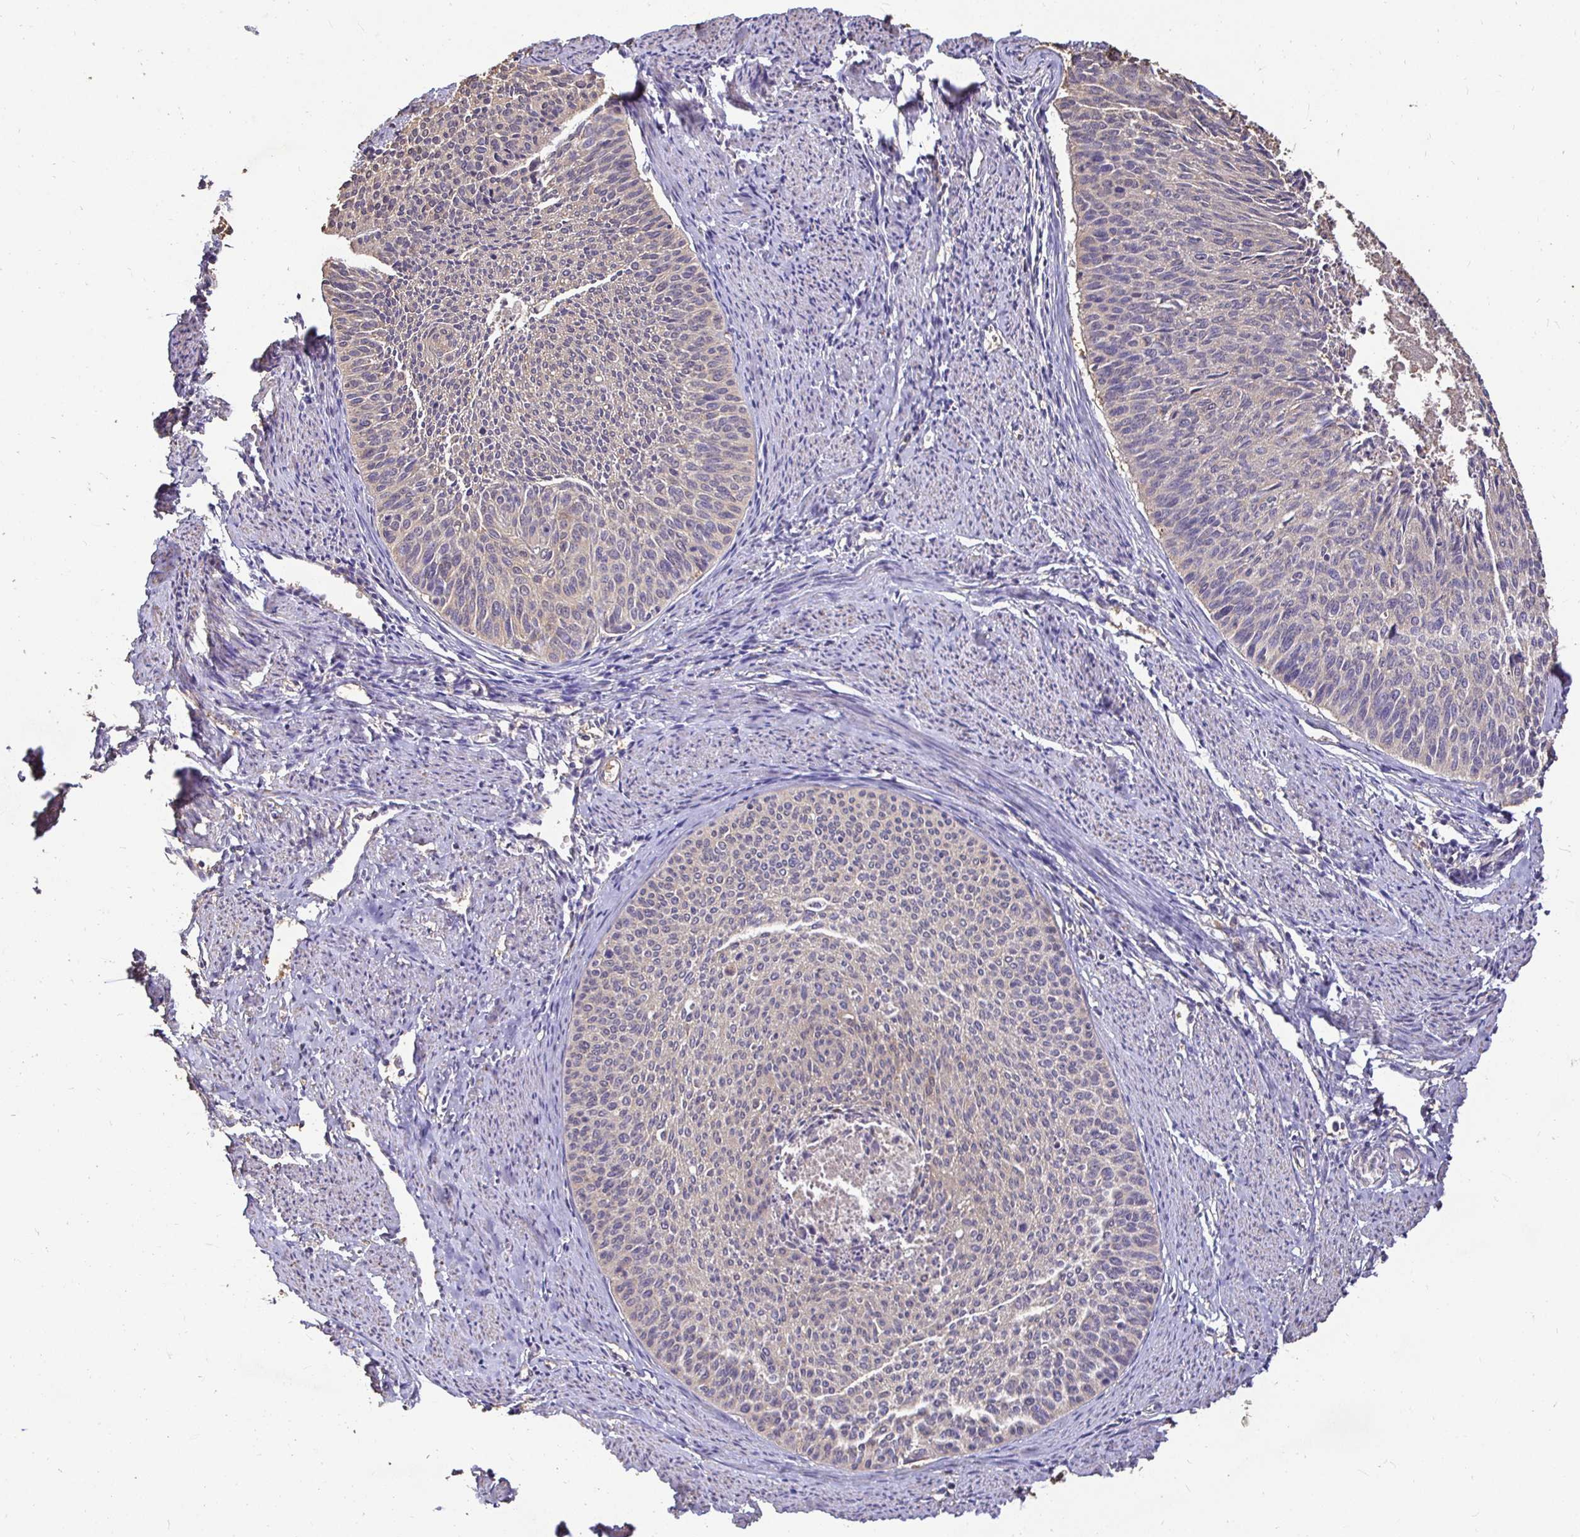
{"staining": {"intensity": "negative", "quantity": "none", "location": "none"}, "tissue": "cervical cancer", "cell_type": "Tumor cells", "image_type": "cancer", "snomed": [{"axis": "morphology", "description": "Squamous cell carcinoma, NOS"}, {"axis": "topography", "description": "Cervix"}], "caption": "Micrograph shows no significant protein staining in tumor cells of squamous cell carcinoma (cervical).", "gene": "MAPK8IP3", "patient": {"sex": "female", "age": 55}}